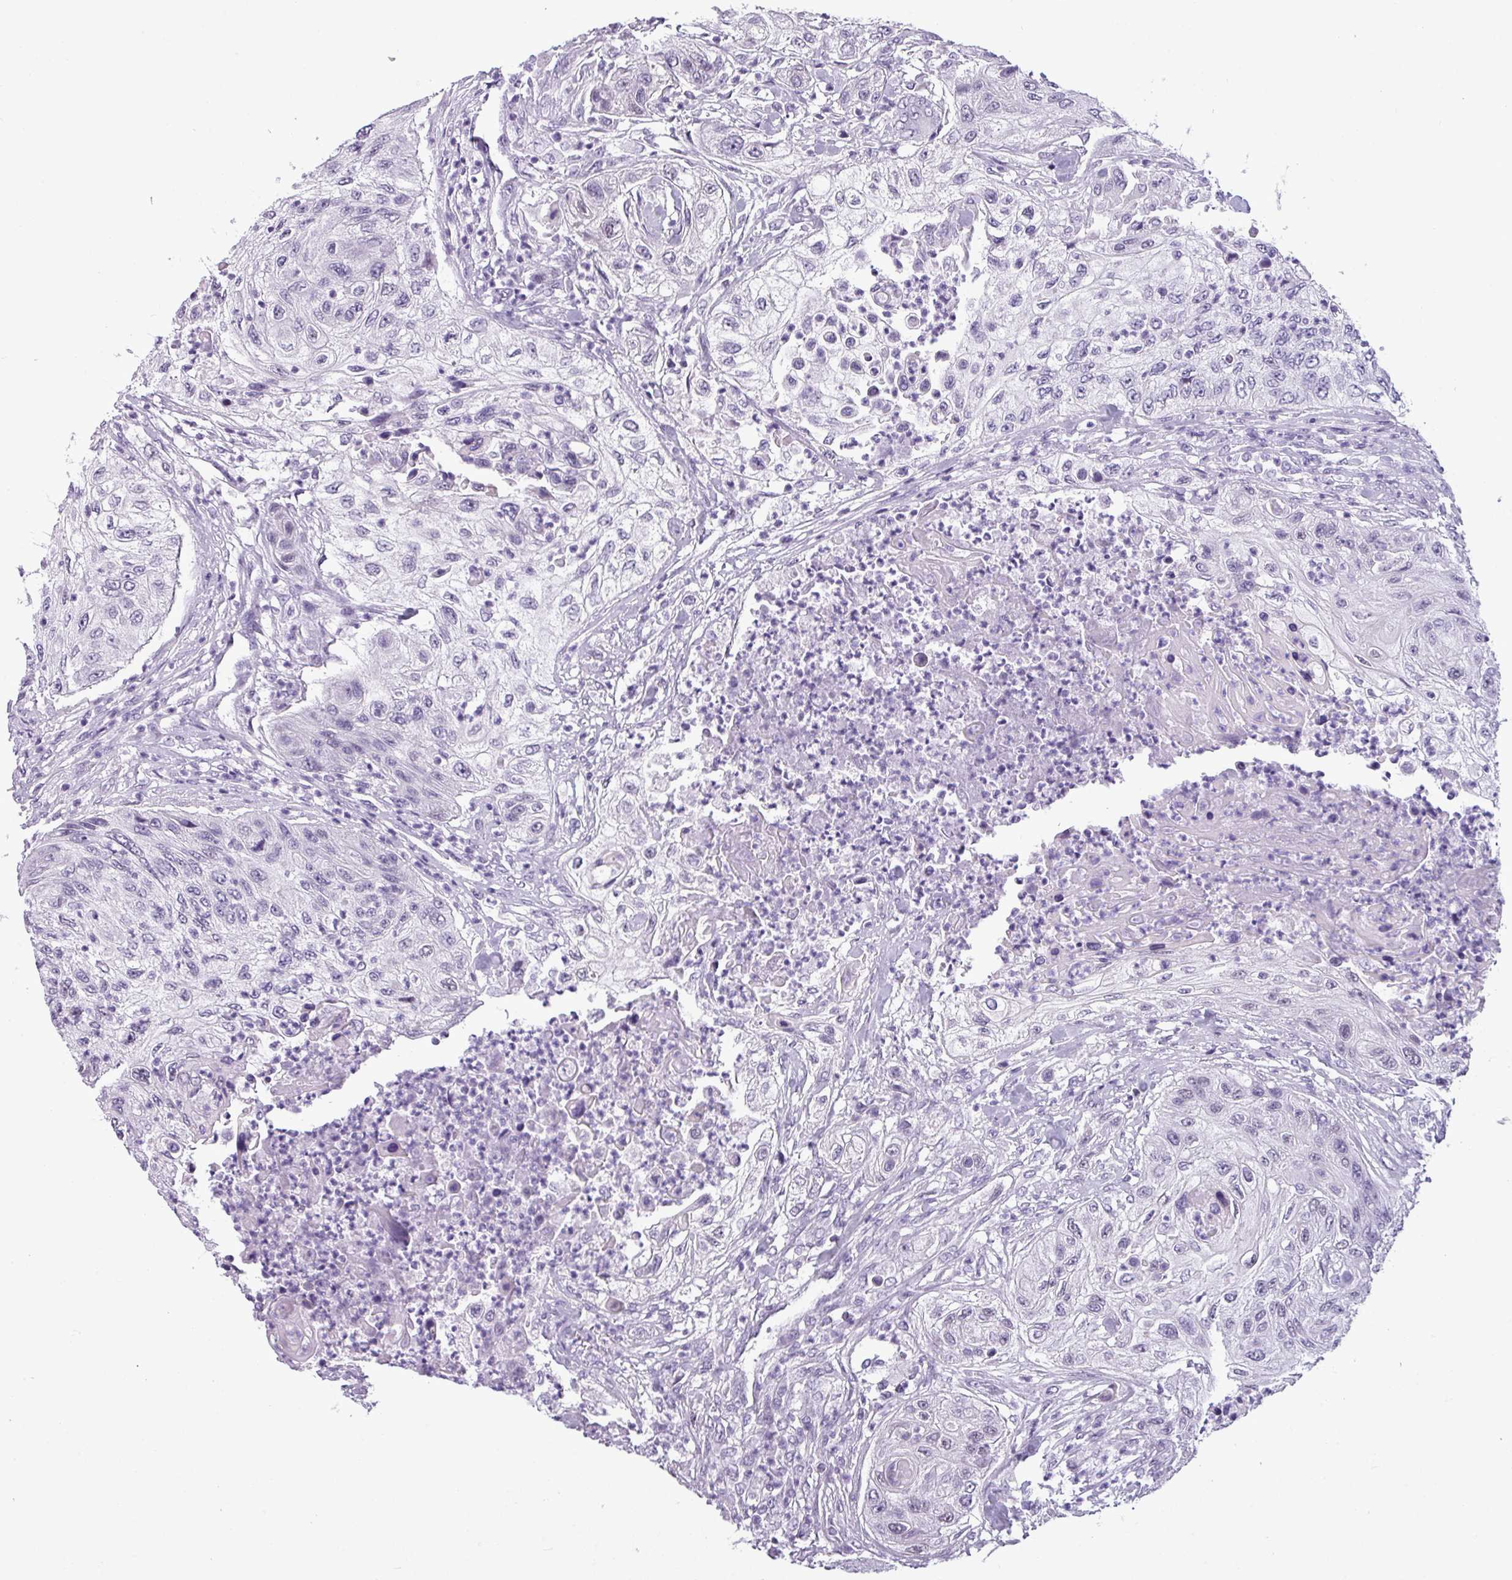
{"staining": {"intensity": "negative", "quantity": "none", "location": "none"}, "tissue": "urothelial cancer", "cell_type": "Tumor cells", "image_type": "cancer", "snomed": [{"axis": "morphology", "description": "Urothelial carcinoma, High grade"}, {"axis": "topography", "description": "Urinary bladder"}], "caption": "Immunohistochemistry histopathology image of high-grade urothelial carcinoma stained for a protein (brown), which displays no positivity in tumor cells.", "gene": "SRGAP1", "patient": {"sex": "female", "age": 60}}